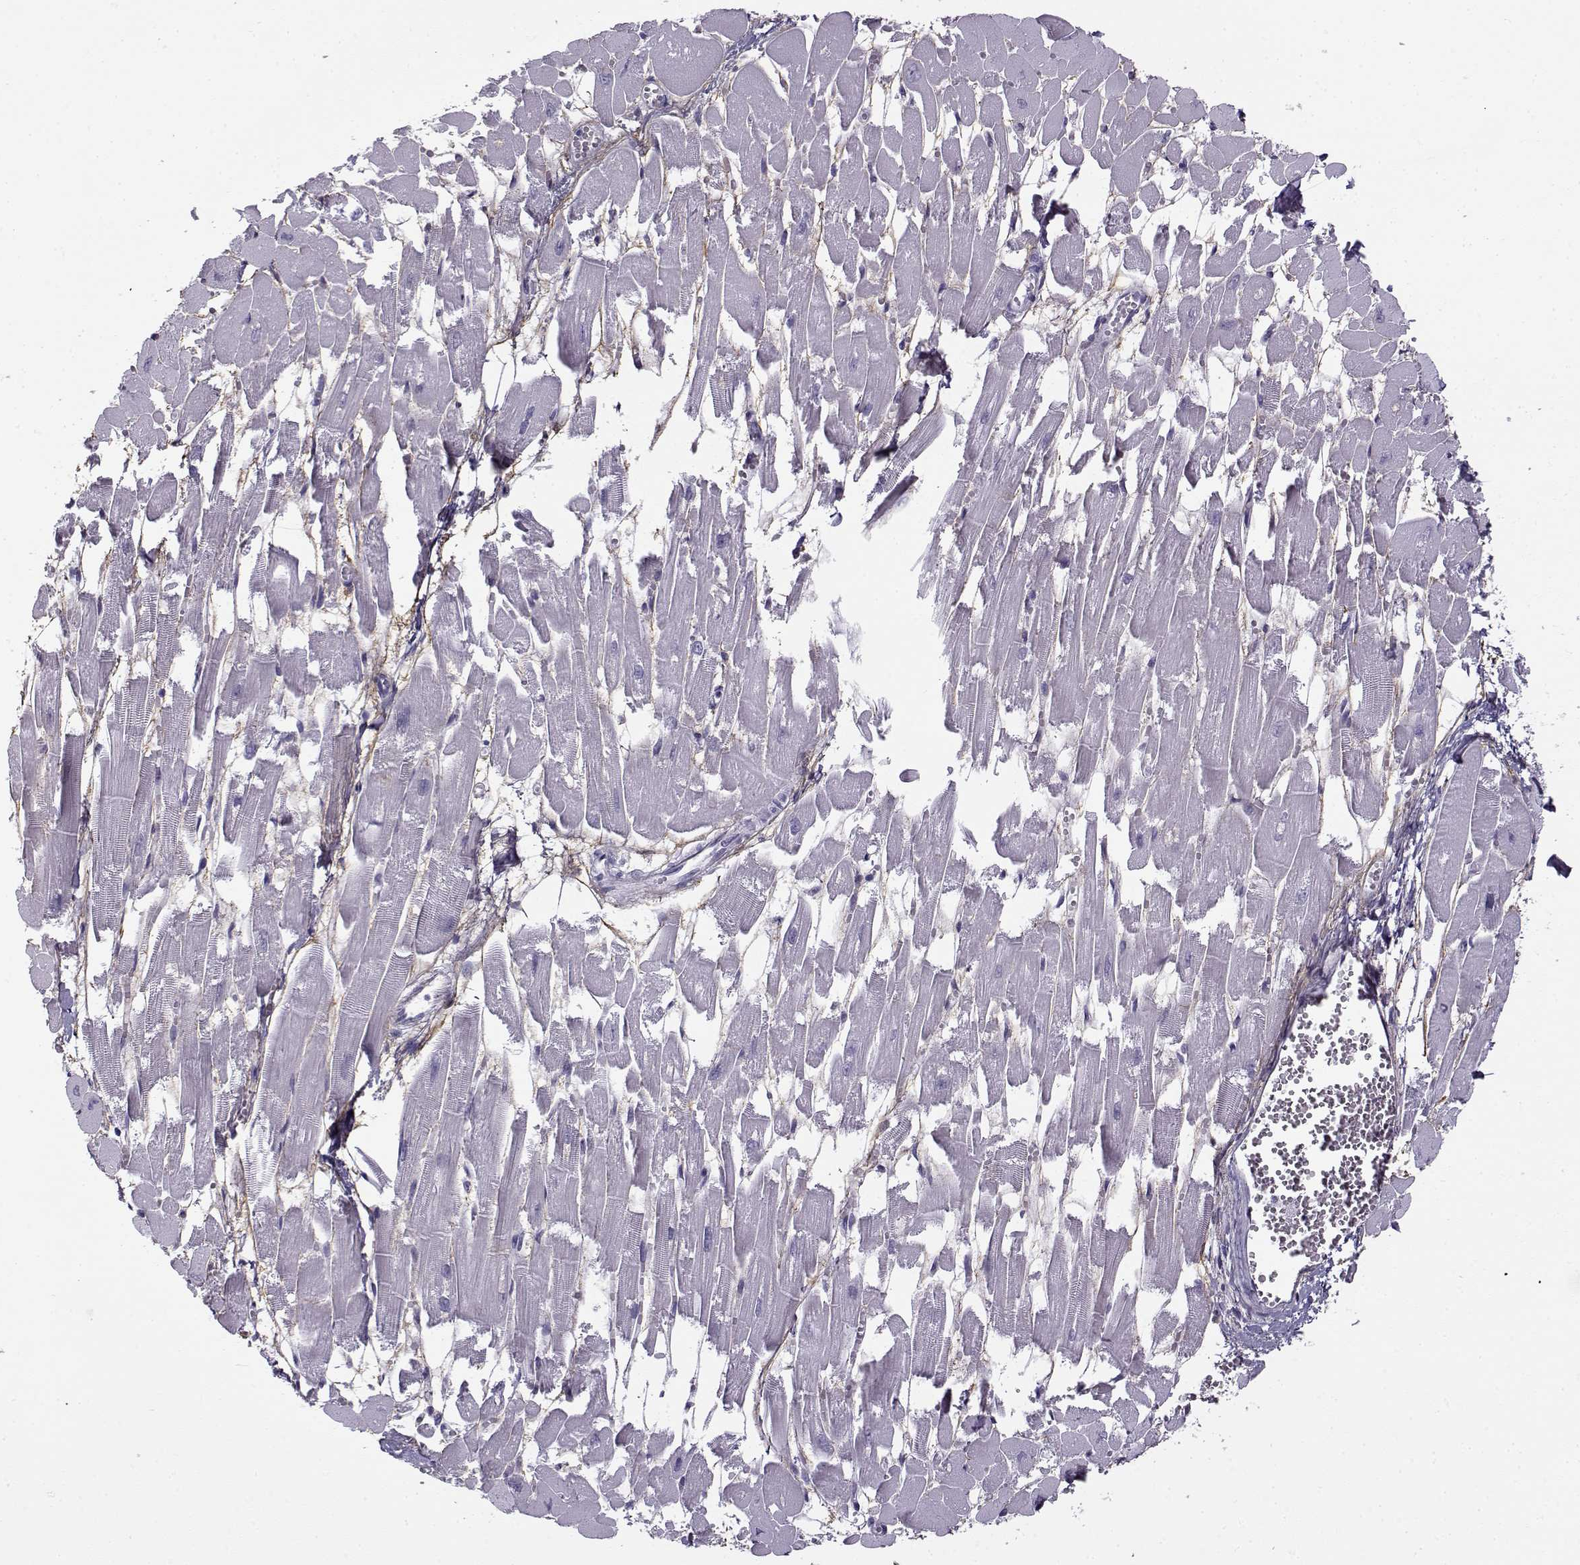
{"staining": {"intensity": "negative", "quantity": "none", "location": "none"}, "tissue": "heart muscle", "cell_type": "Cardiomyocytes", "image_type": "normal", "snomed": [{"axis": "morphology", "description": "Normal tissue, NOS"}, {"axis": "topography", "description": "Heart"}], "caption": "Cardiomyocytes show no significant protein expression in benign heart muscle. (DAB IHC, high magnification).", "gene": "GTSF1L", "patient": {"sex": "female", "age": 52}}